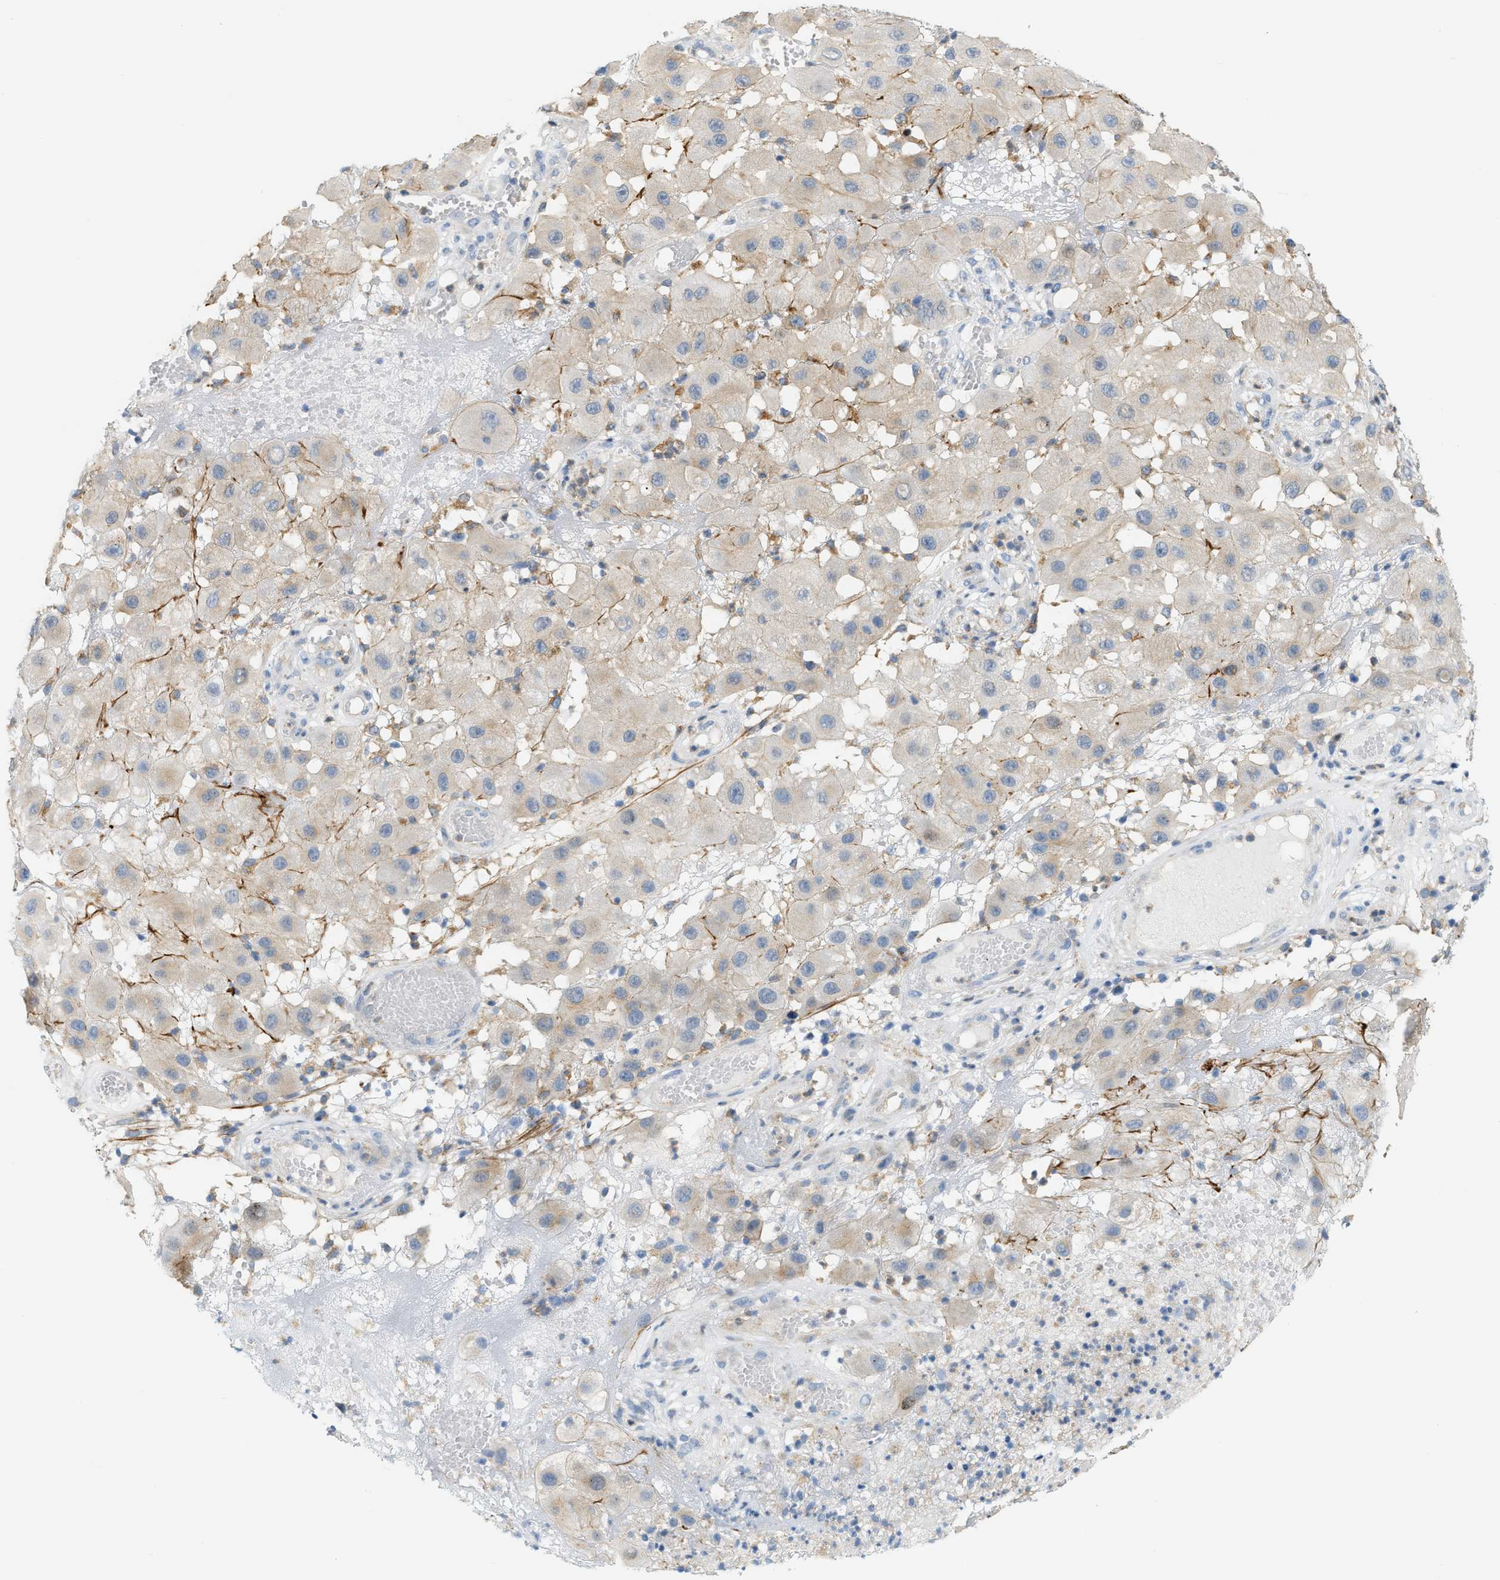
{"staining": {"intensity": "weak", "quantity": ">75%", "location": "cytoplasmic/membranous"}, "tissue": "melanoma", "cell_type": "Tumor cells", "image_type": "cancer", "snomed": [{"axis": "morphology", "description": "Malignant melanoma, NOS"}, {"axis": "topography", "description": "Skin"}], "caption": "Immunohistochemistry (IHC) of melanoma shows low levels of weak cytoplasmic/membranous staining in approximately >75% of tumor cells. (Brightfield microscopy of DAB IHC at high magnification).", "gene": "LMBRD1", "patient": {"sex": "female", "age": 81}}